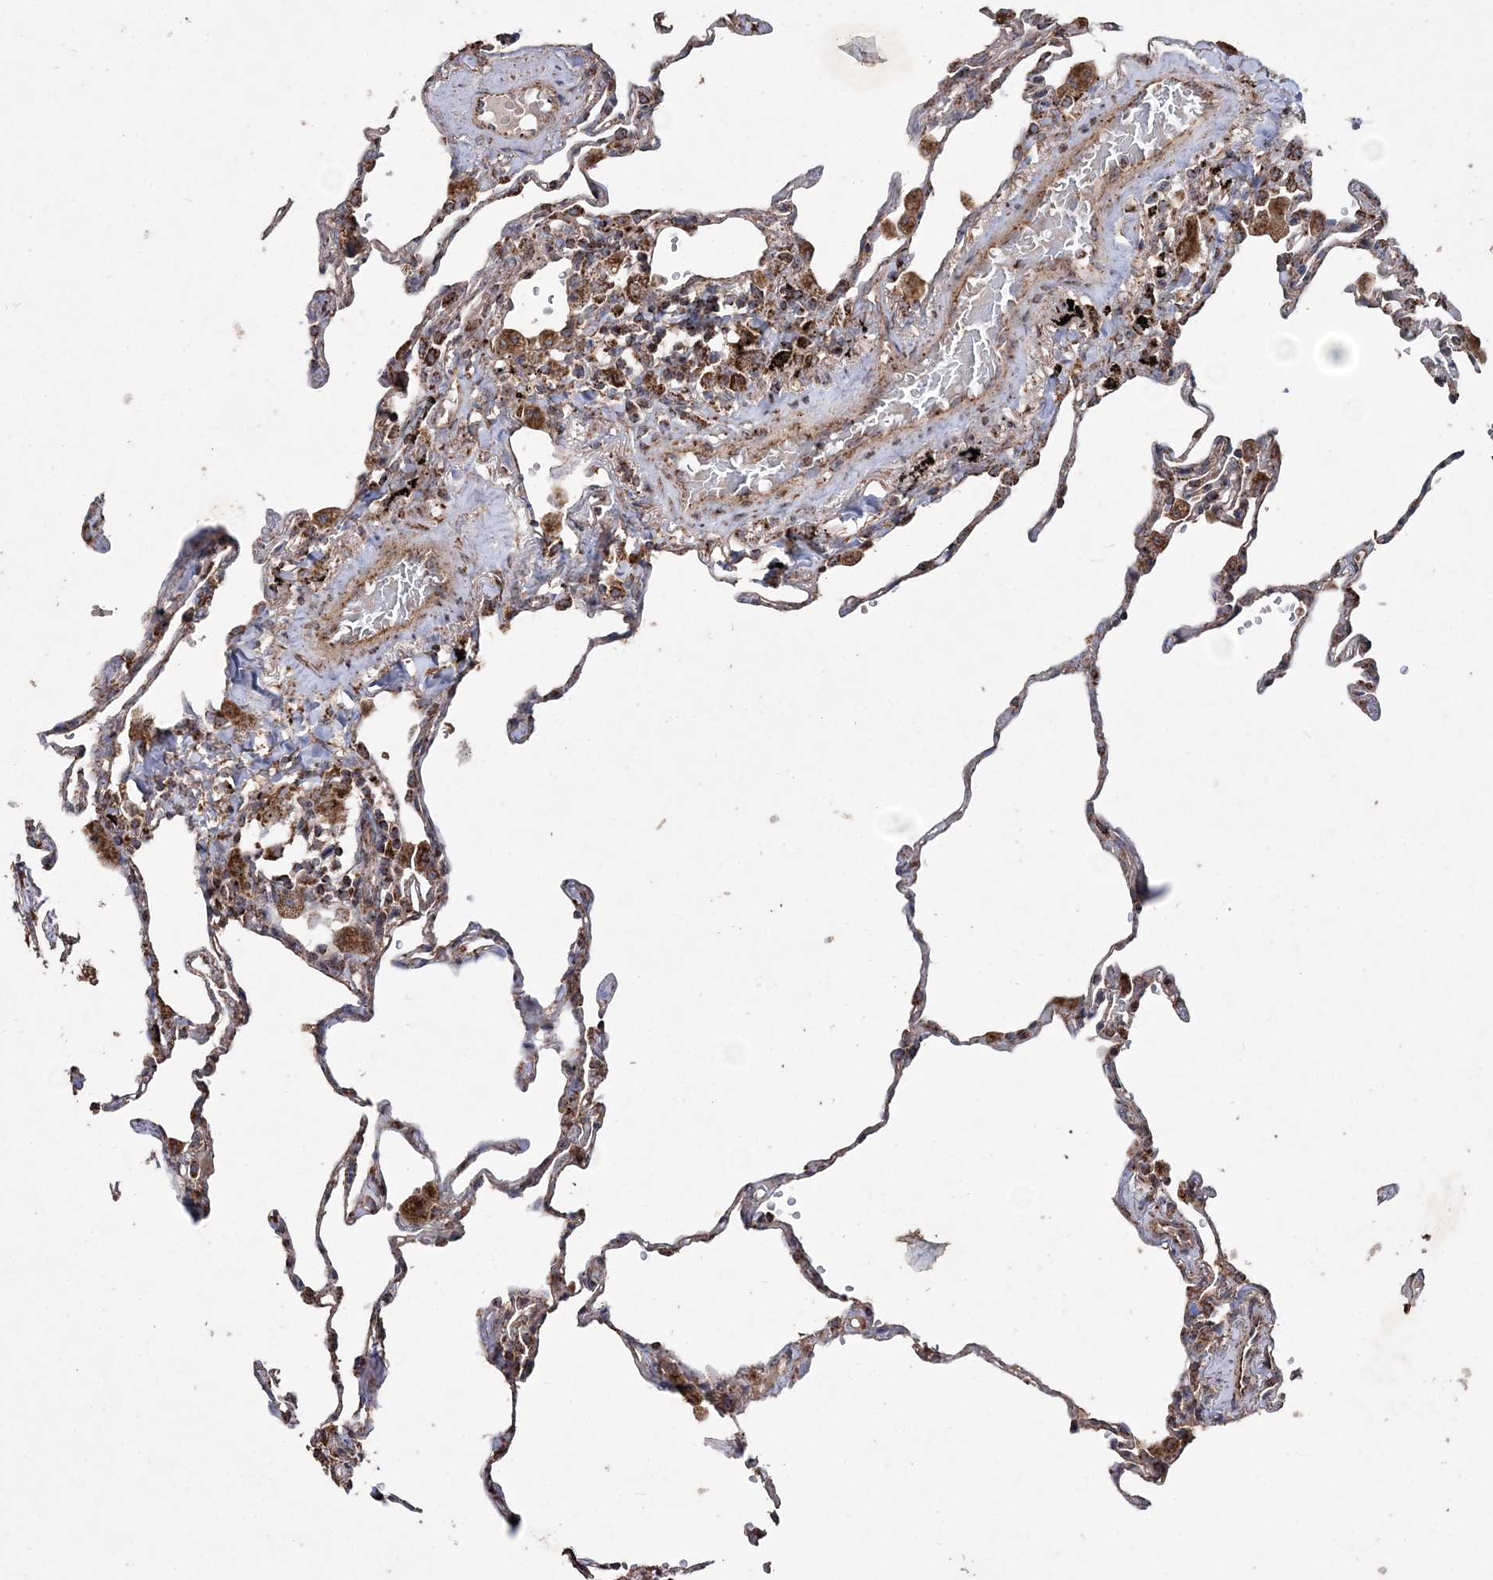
{"staining": {"intensity": "strong", "quantity": "25%-75%", "location": "cytoplasmic/membranous"}, "tissue": "lung", "cell_type": "Alveolar cells", "image_type": "normal", "snomed": [{"axis": "morphology", "description": "Normal tissue, NOS"}, {"axis": "topography", "description": "Lung"}], "caption": "The immunohistochemical stain highlights strong cytoplasmic/membranous expression in alveolar cells of benign lung. (IHC, brightfield microscopy, high magnification).", "gene": "POC5", "patient": {"sex": "male", "age": 59}}